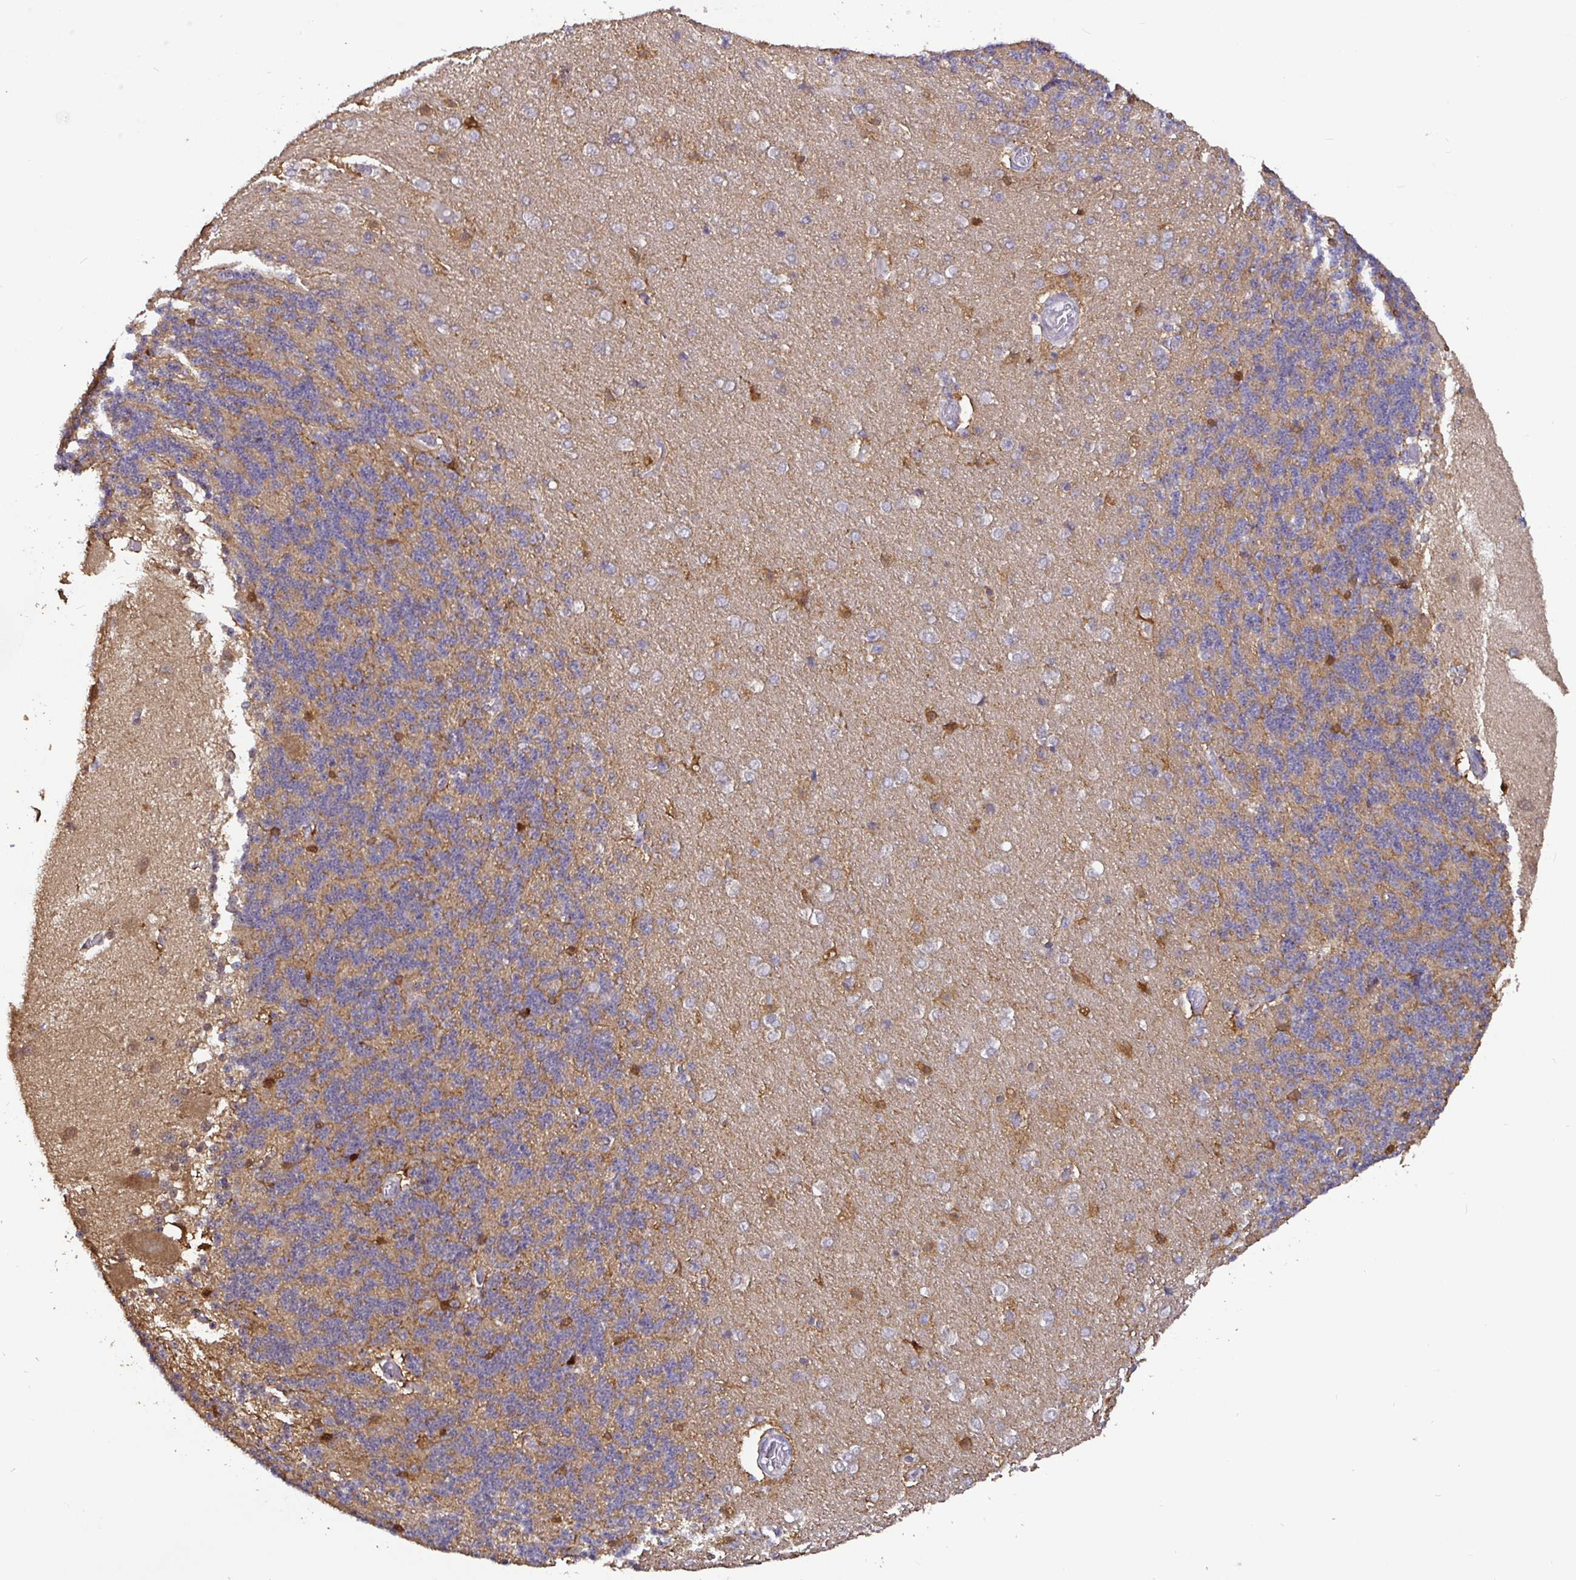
{"staining": {"intensity": "moderate", "quantity": "25%-75%", "location": "cytoplasmic/membranous"}, "tissue": "cerebellum", "cell_type": "Cells in granular layer", "image_type": "normal", "snomed": [{"axis": "morphology", "description": "Normal tissue, NOS"}, {"axis": "topography", "description": "Cerebellum"}], "caption": "Protein staining of benign cerebellum demonstrates moderate cytoplasmic/membranous expression in about 25%-75% of cells in granular layer. (IHC, brightfield microscopy, high magnification).", "gene": "SHISA4", "patient": {"sex": "female", "age": 54}}